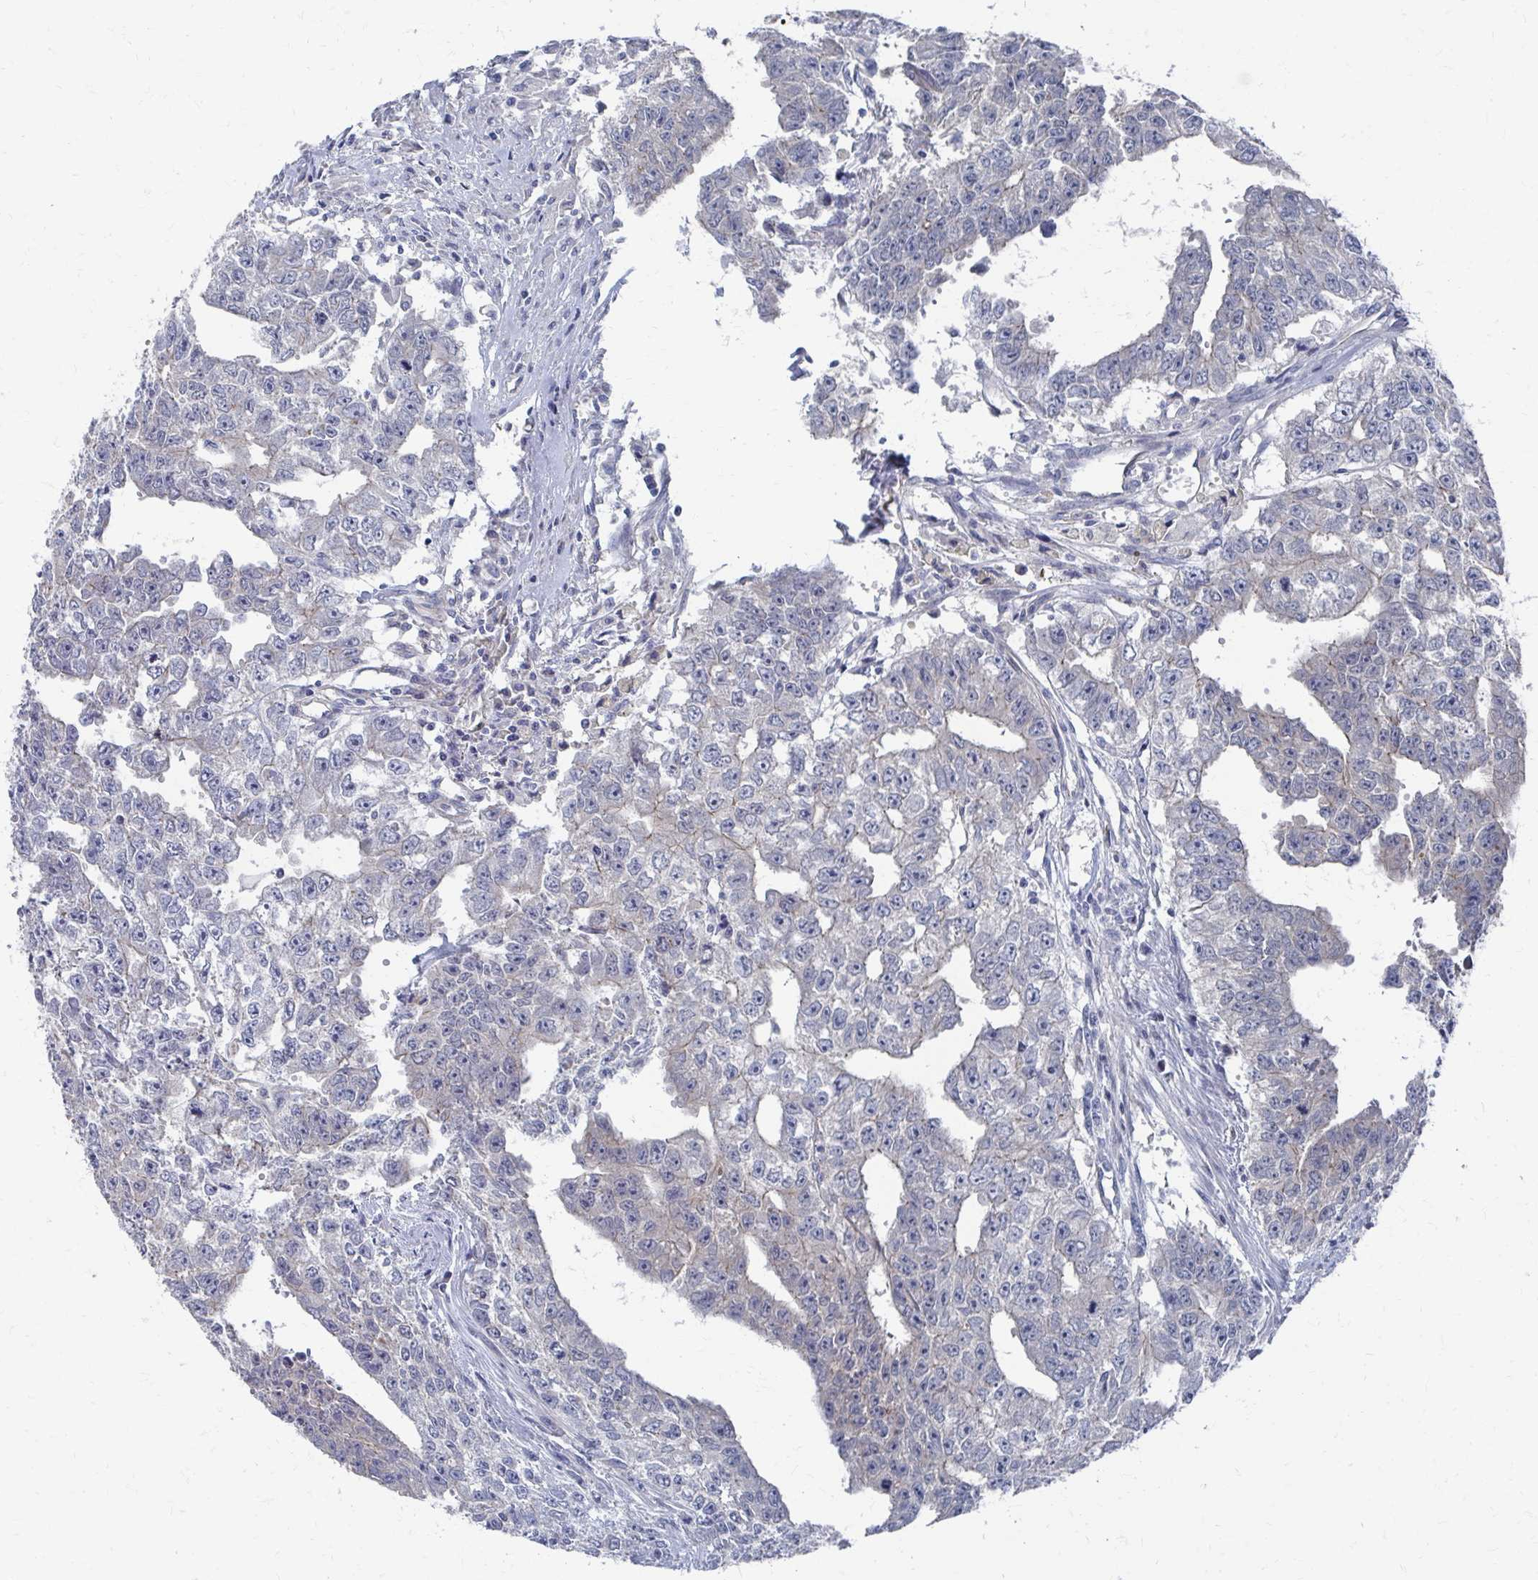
{"staining": {"intensity": "negative", "quantity": "none", "location": "none"}, "tissue": "testis cancer", "cell_type": "Tumor cells", "image_type": "cancer", "snomed": [{"axis": "morphology", "description": "Carcinoma, Embryonal, NOS"}, {"axis": "morphology", "description": "Teratoma, malignant, NOS"}, {"axis": "topography", "description": "Testis"}], "caption": "This is an IHC image of human testis malignant teratoma. There is no positivity in tumor cells.", "gene": "PLEKHG7", "patient": {"sex": "male", "age": 24}}